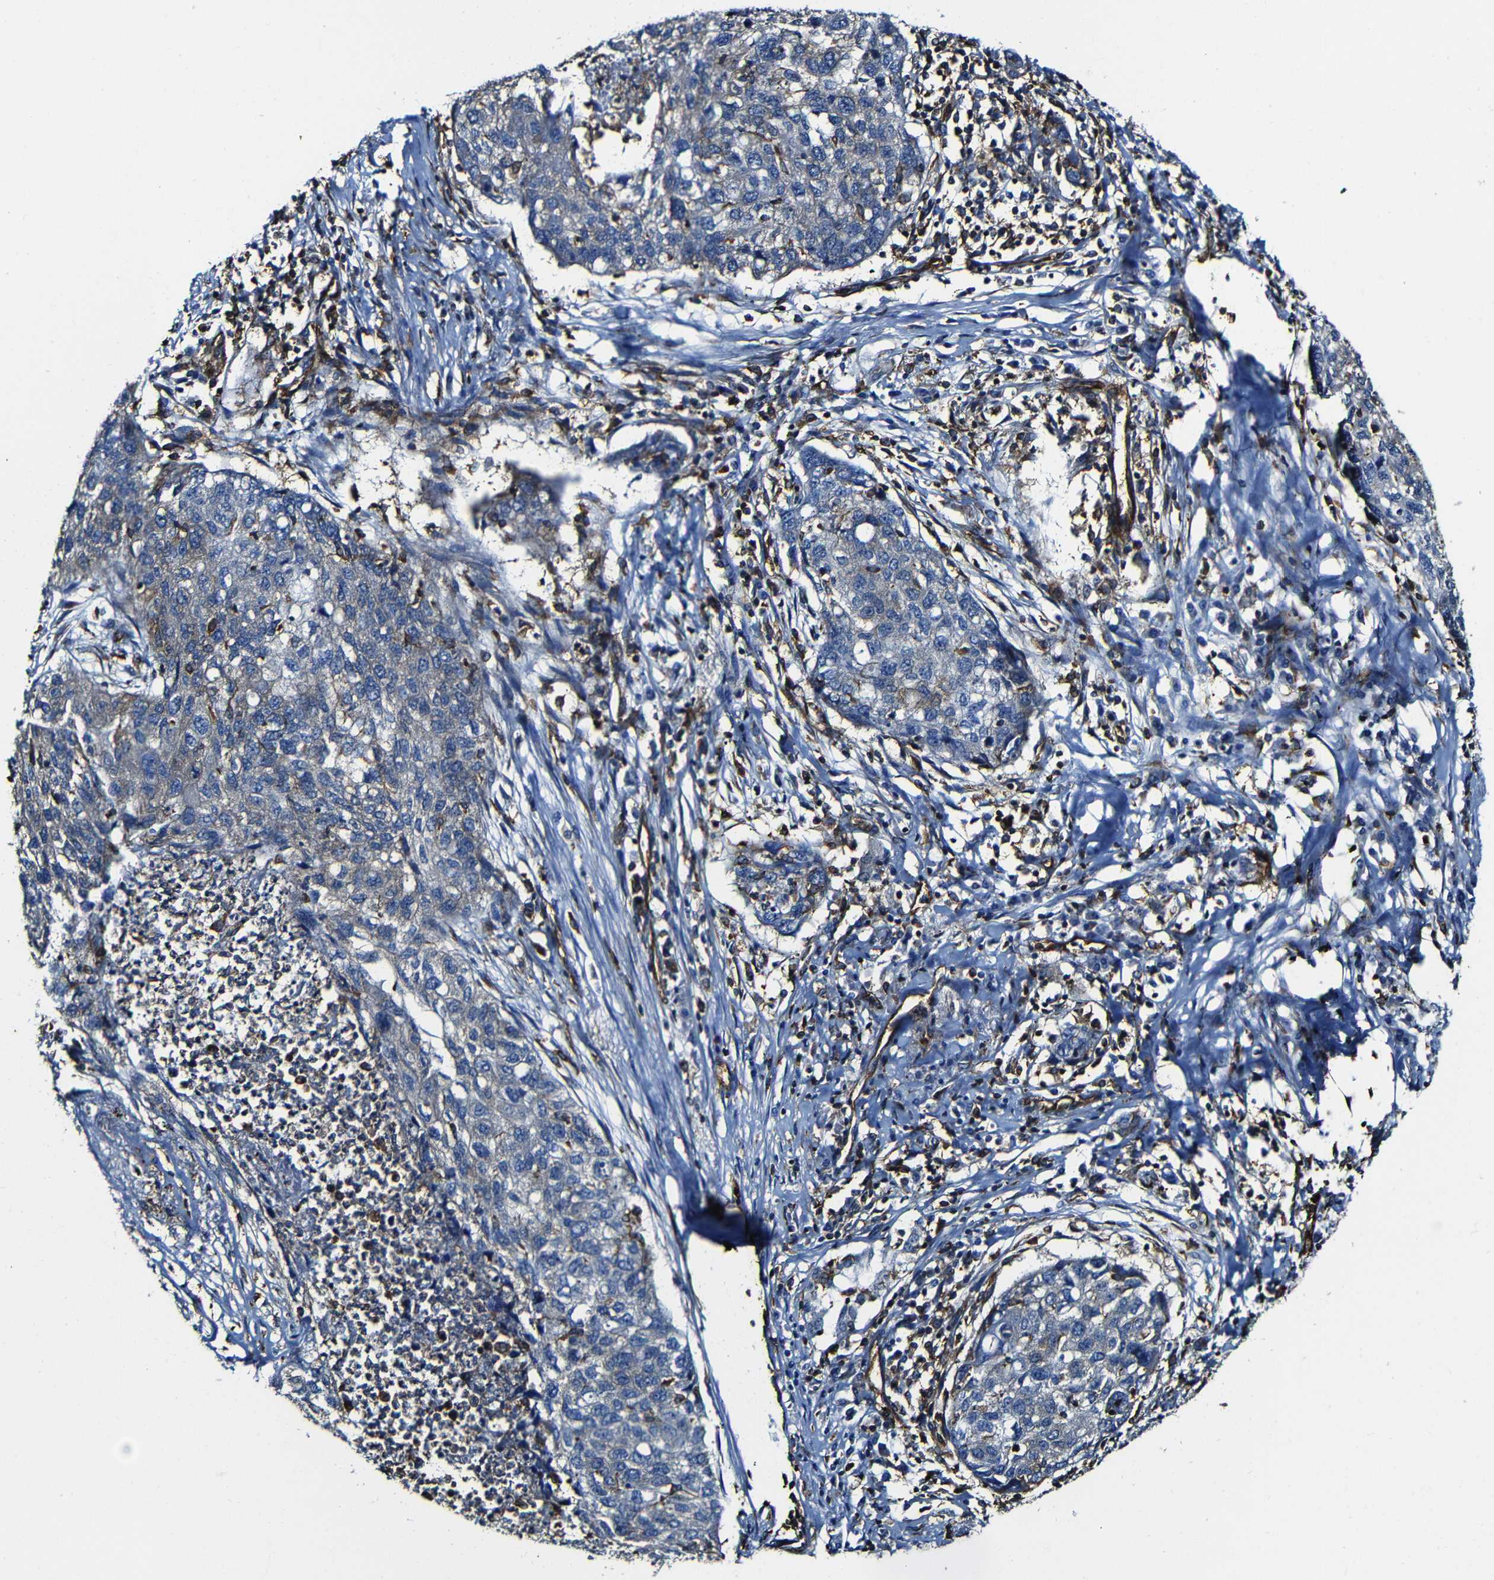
{"staining": {"intensity": "negative", "quantity": "none", "location": "none"}, "tissue": "lung cancer", "cell_type": "Tumor cells", "image_type": "cancer", "snomed": [{"axis": "morphology", "description": "Squamous cell carcinoma, NOS"}, {"axis": "topography", "description": "Lung"}], "caption": "This is an IHC photomicrograph of human lung cancer (squamous cell carcinoma). There is no staining in tumor cells.", "gene": "MSN", "patient": {"sex": "female", "age": 63}}